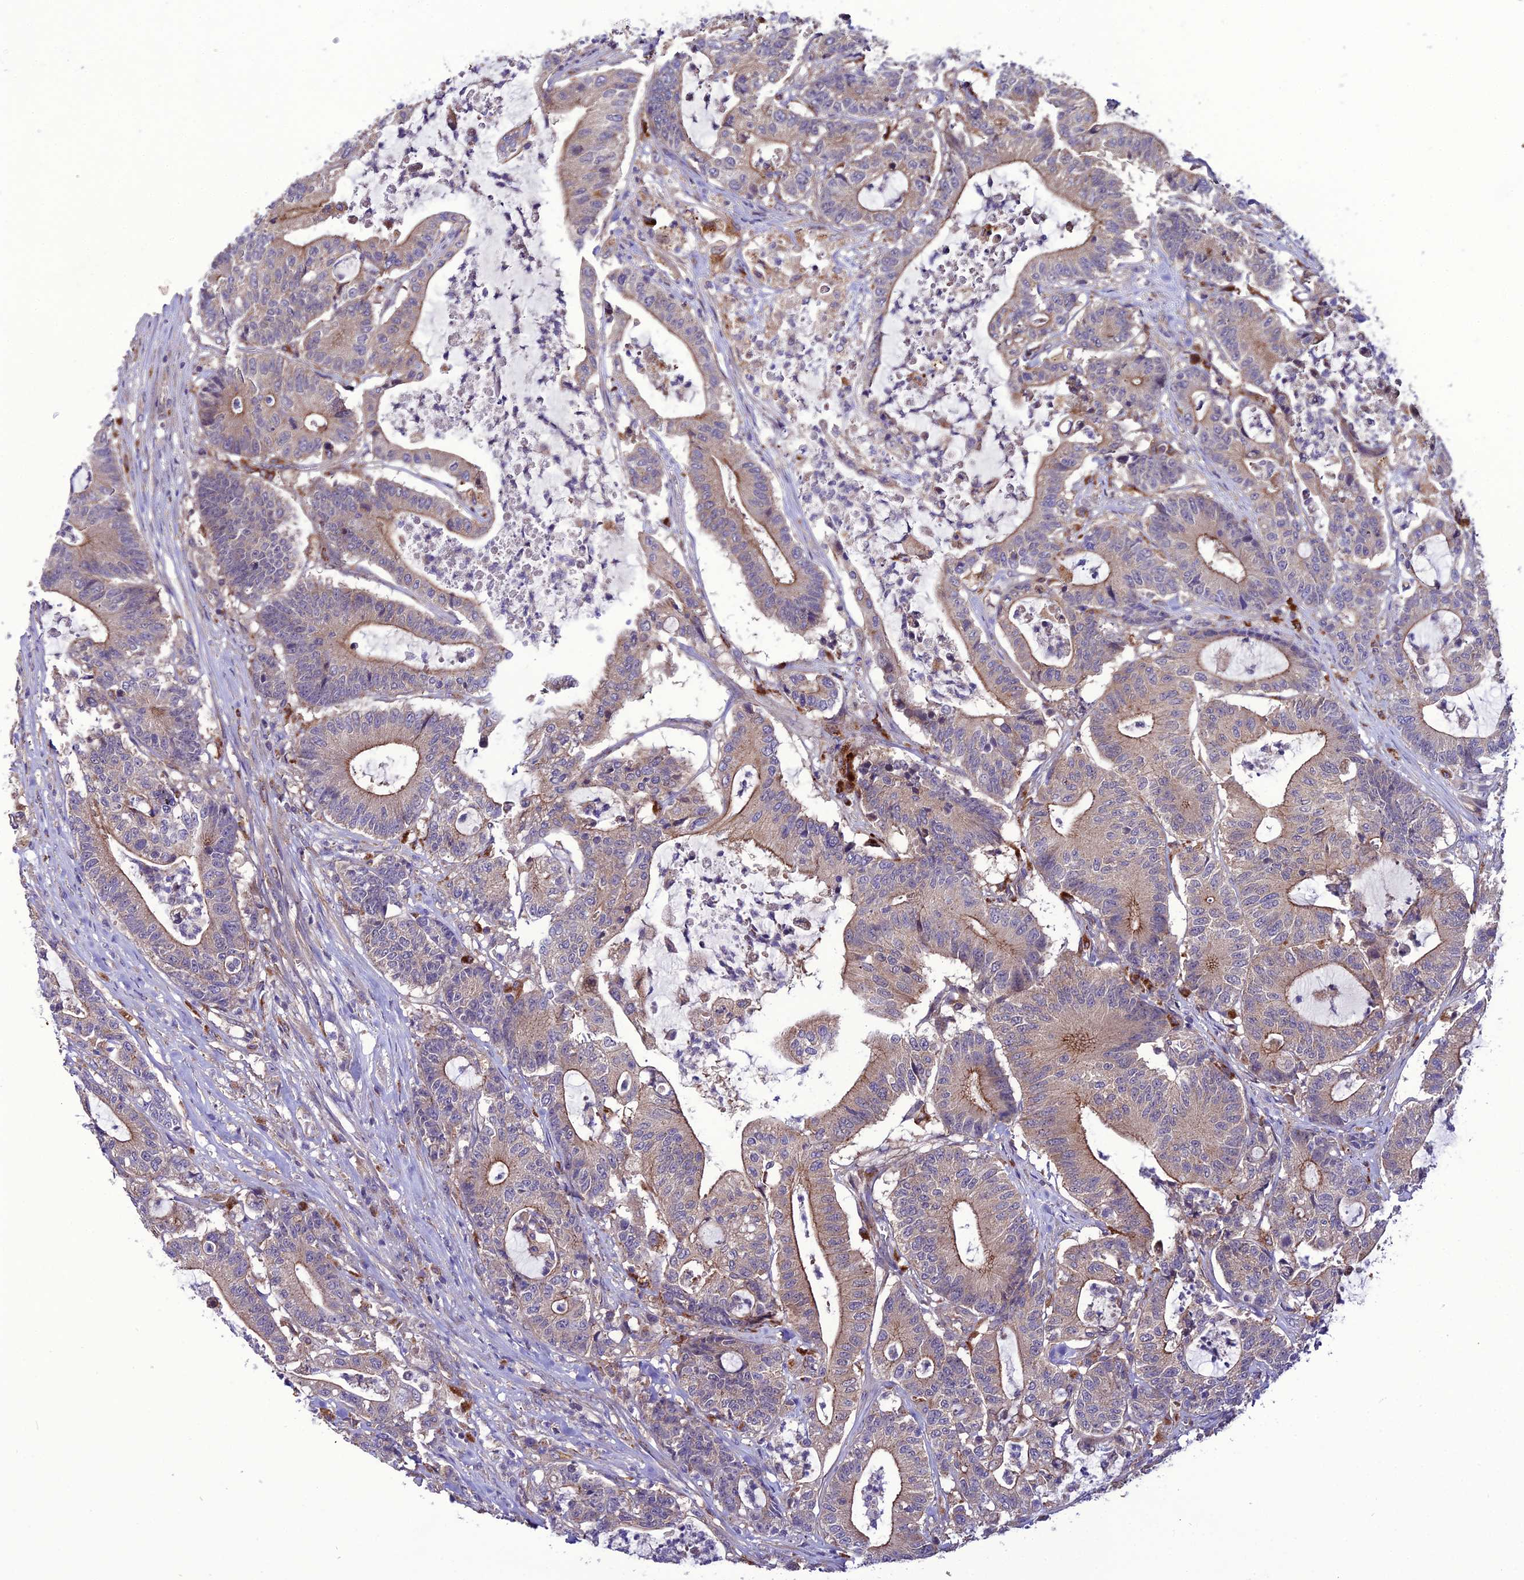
{"staining": {"intensity": "moderate", "quantity": "25%-75%", "location": "cytoplasmic/membranous"}, "tissue": "colorectal cancer", "cell_type": "Tumor cells", "image_type": "cancer", "snomed": [{"axis": "morphology", "description": "Adenocarcinoma, NOS"}, {"axis": "topography", "description": "Colon"}], "caption": "DAB immunohistochemical staining of adenocarcinoma (colorectal) displays moderate cytoplasmic/membranous protein positivity in about 25%-75% of tumor cells.", "gene": "PPIL3", "patient": {"sex": "female", "age": 84}}